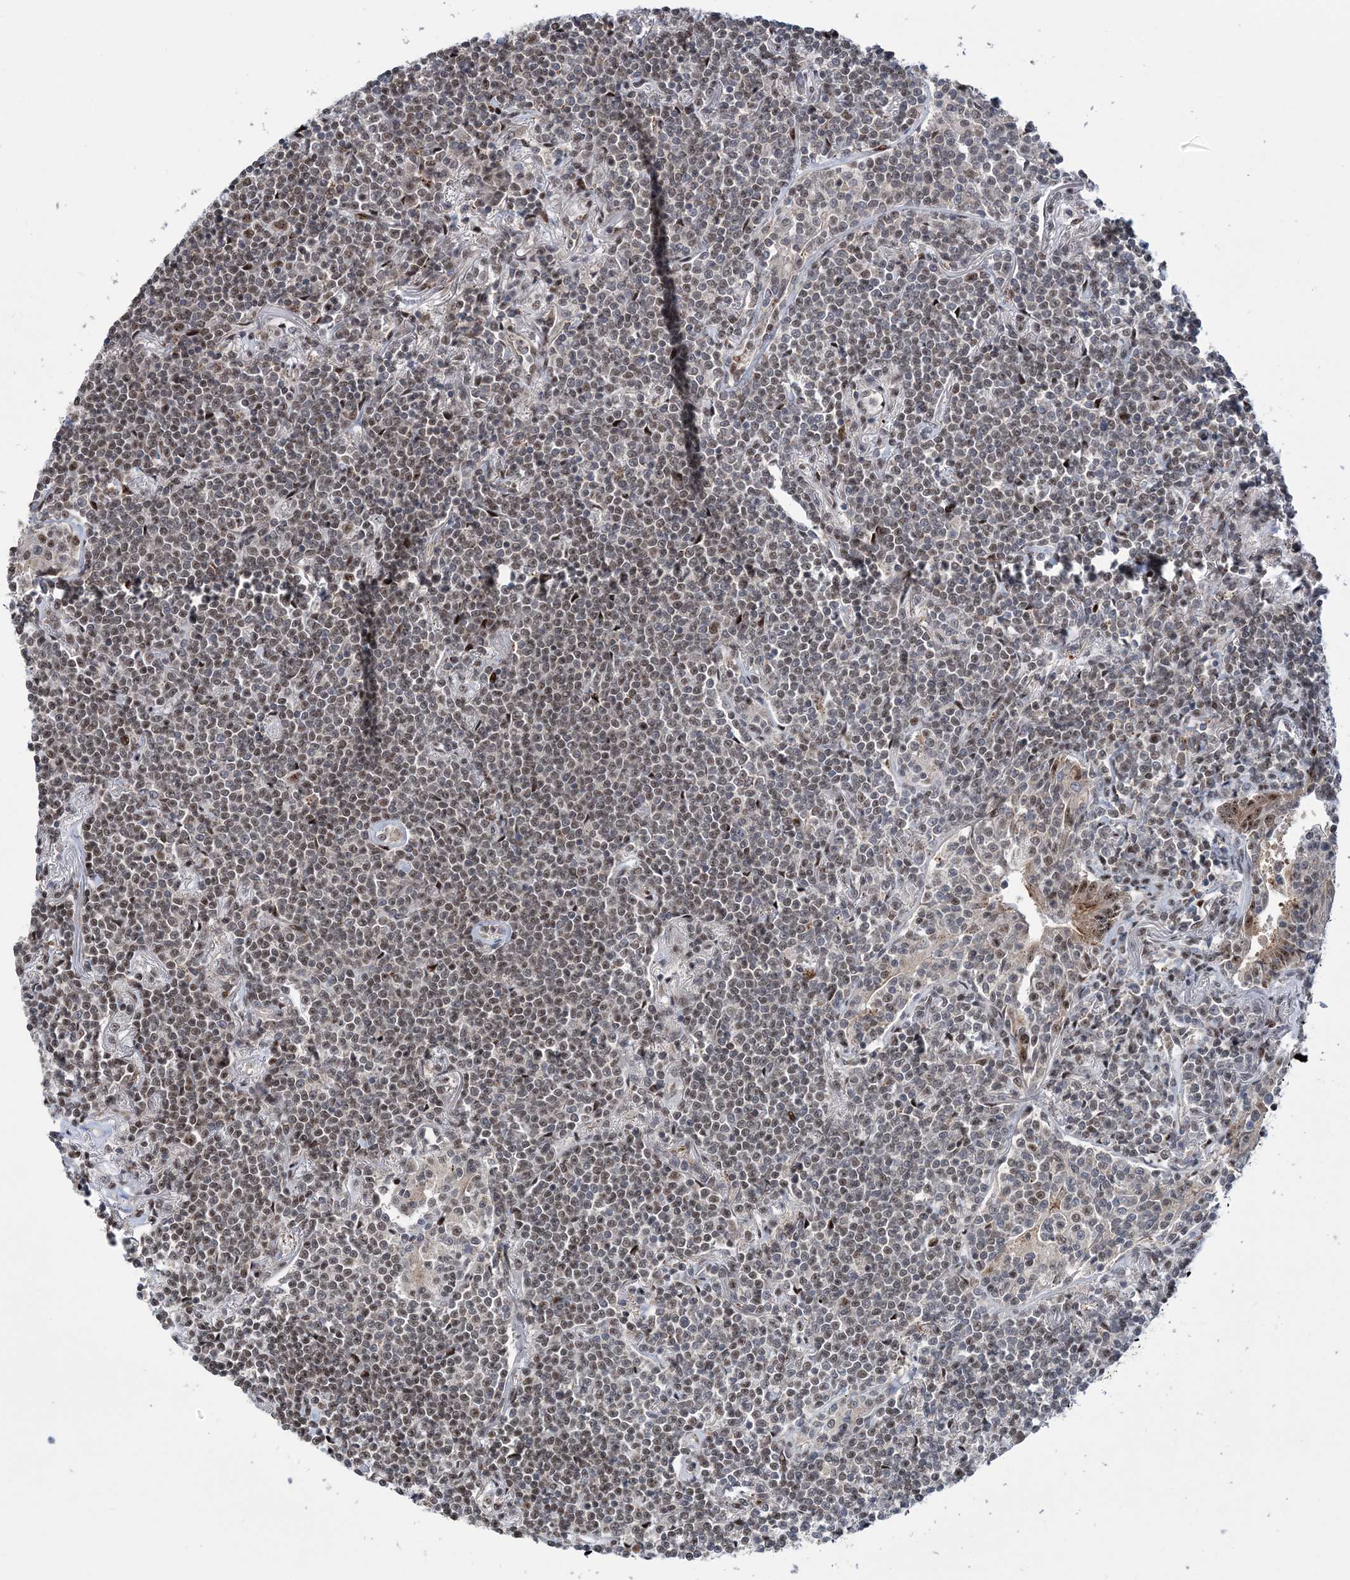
{"staining": {"intensity": "negative", "quantity": "none", "location": "none"}, "tissue": "lymphoma", "cell_type": "Tumor cells", "image_type": "cancer", "snomed": [{"axis": "morphology", "description": "Malignant lymphoma, non-Hodgkin's type, Low grade"}, {"axis": "topography", "description": "Lung"}], "caption": "This is an immunohistochemistry (IHC) histopathology image of human malignant lymphoma, non-Hodgkin's type (low-grade). There is no staining in tumor cells.", "gene": "TATDN2", "patient": {"sex": "female", "age": 71}}